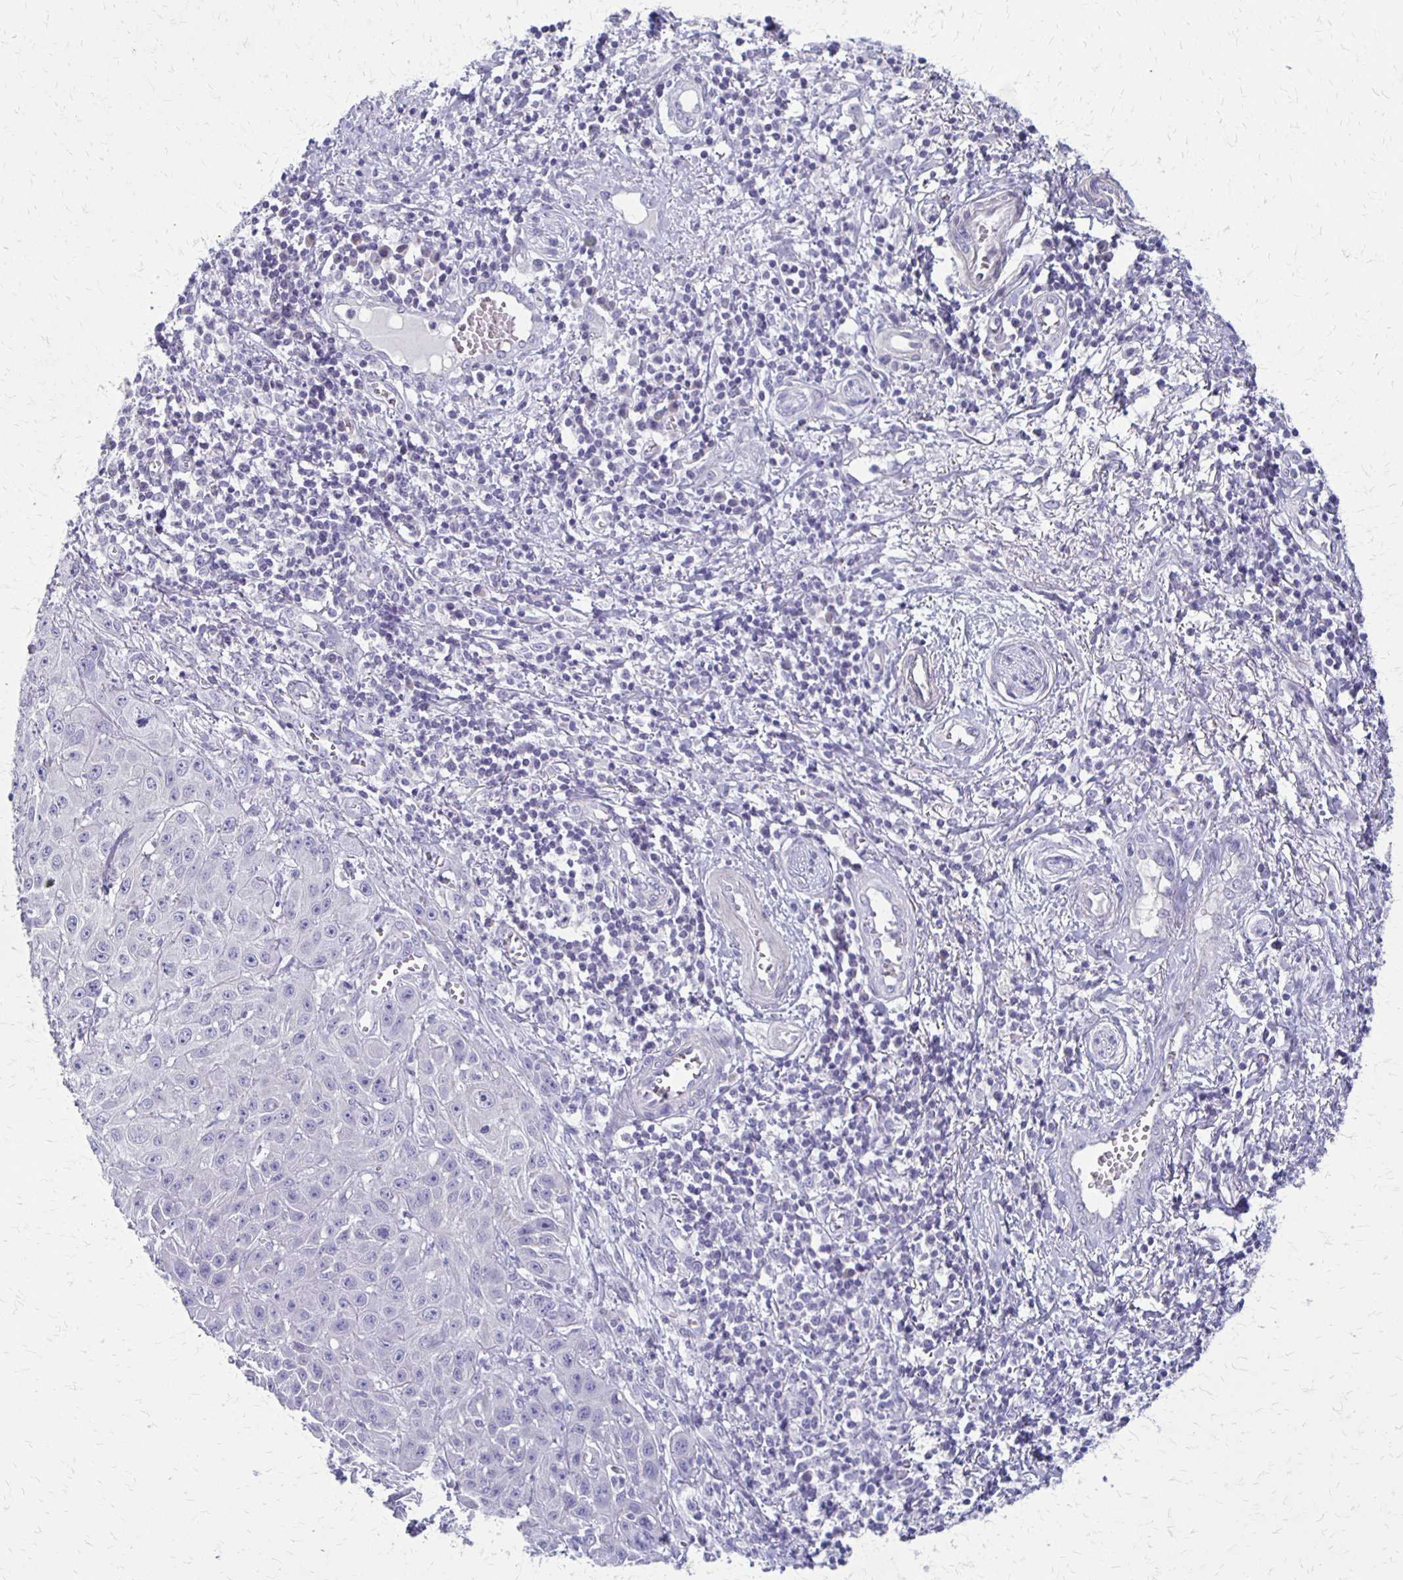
{"staining": {"intensity": "negative", "quantity": "none", "location": "none"}, "tissue": "skin cancer", "cell_type": "Tumor cells", "image_type": "cancer", "snomed": [{"axis": "morphology", "description": "Squamous cell carcinoma, NOS"}, {"axis": "topography", "description": "Skin"}, {"axis": "topography", "description": "Vulva"}], "caption": "Immunohistochemical staining of human squamous cell carcinoma (skin) displays no significant staining in tumor cells.", "gene": "RHOC", "patient": {"sex": "female", "age": 71}}